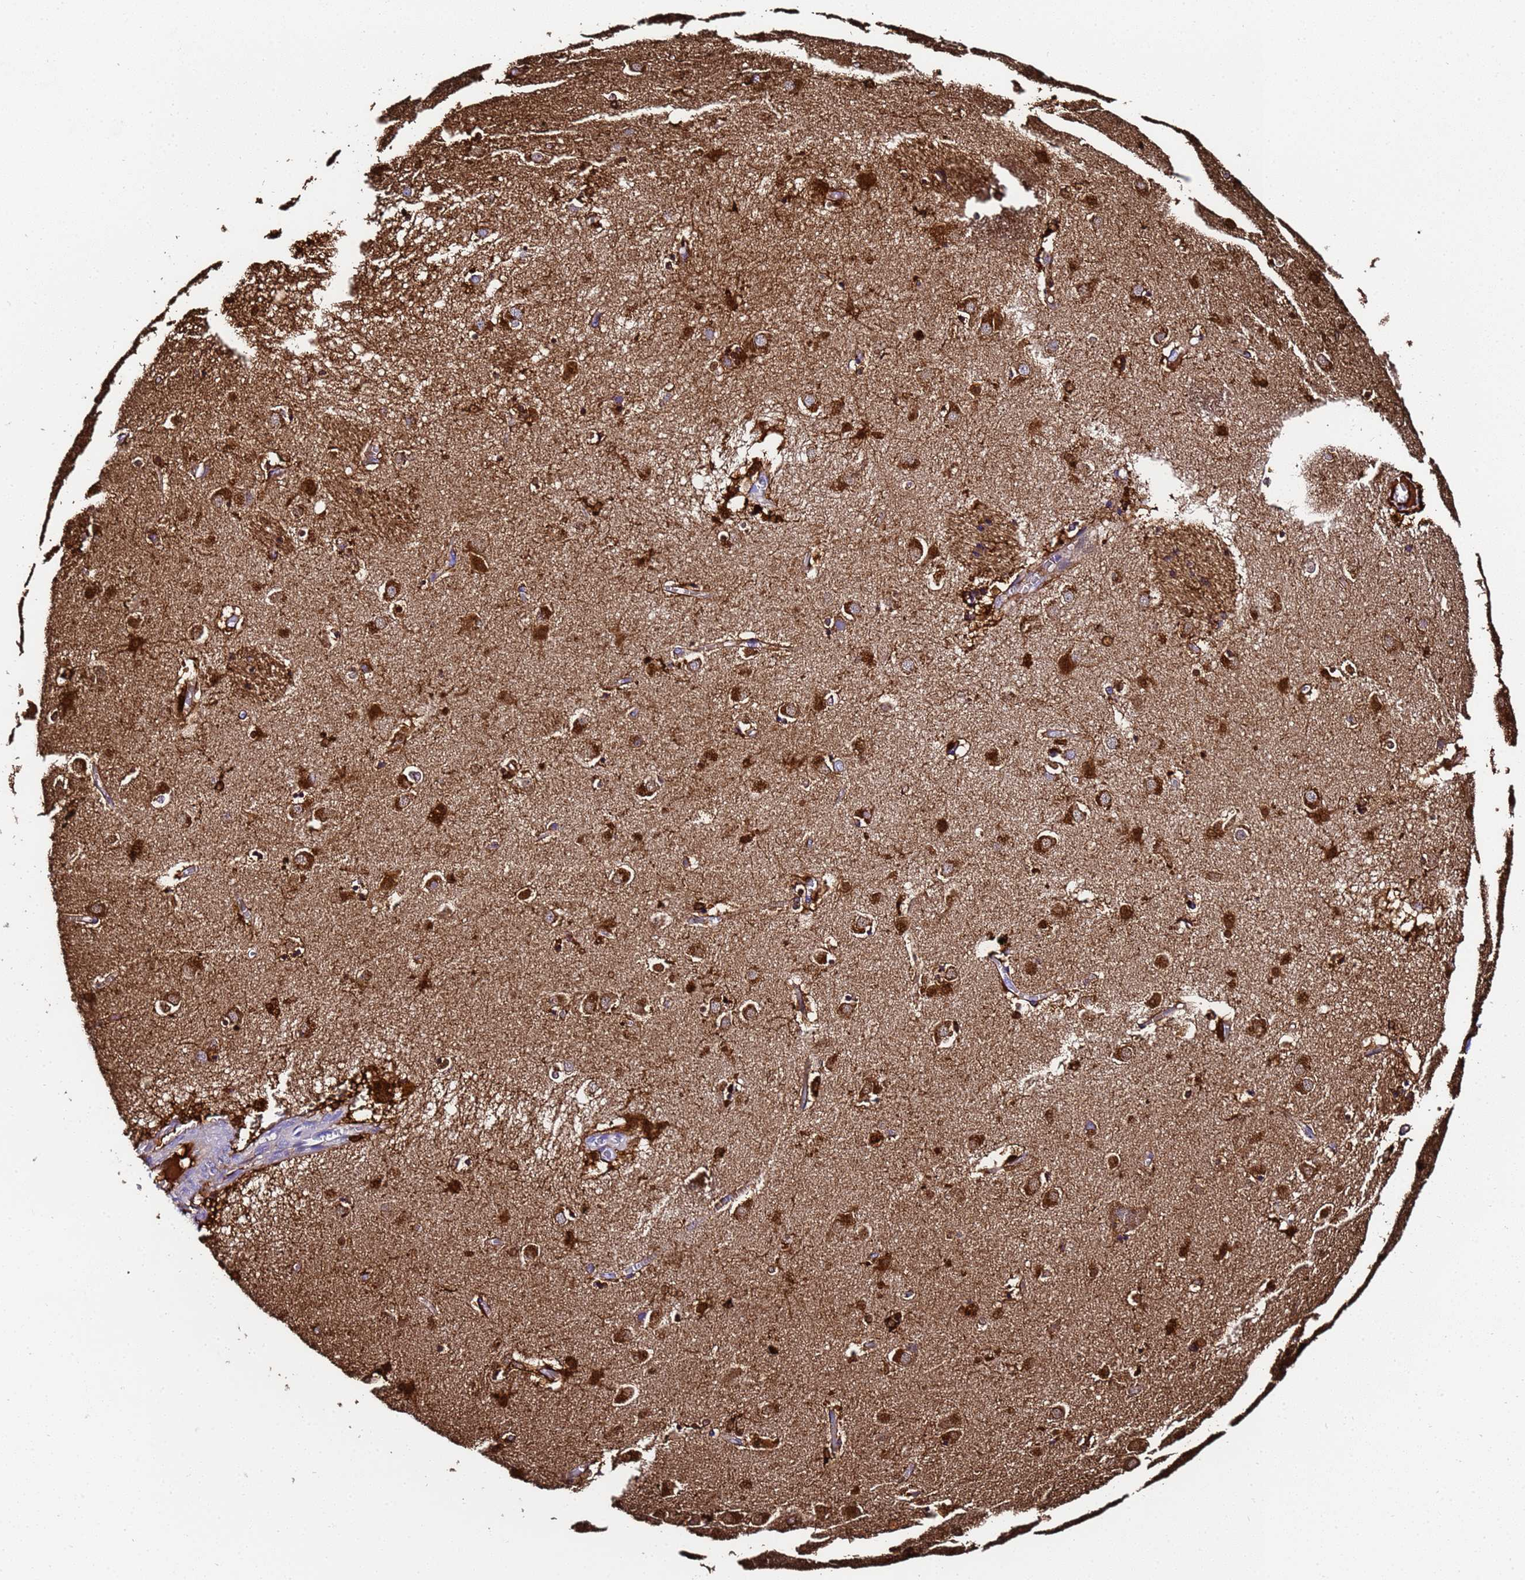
{"staining": {"intensity": "strong", "quantity": "25%-75%", "location": "cytoplasmic/membranous"}, "tissue": "caudate", "cell_type": "Glial cells", "image_type": "normal", "snomed": [{"axis": "morphology", "description": "Normal tissue, NOS"}, {"axis": "topography", "description": "Lateral ventricle wall"}], "caption": "Immunohistochemical staining of benign caudate demonstrates strong cytoplasmic/membranous protein expression in approximately 25%-75% of glial cells. The staining was performed using DAB (3,3'-diaminobenzidine), with brown indicating positive protein expression. Nuclei are stained blue with hematoxylin.", "gene": "FTL", "patient": {"sex": "male", "age": 70}}